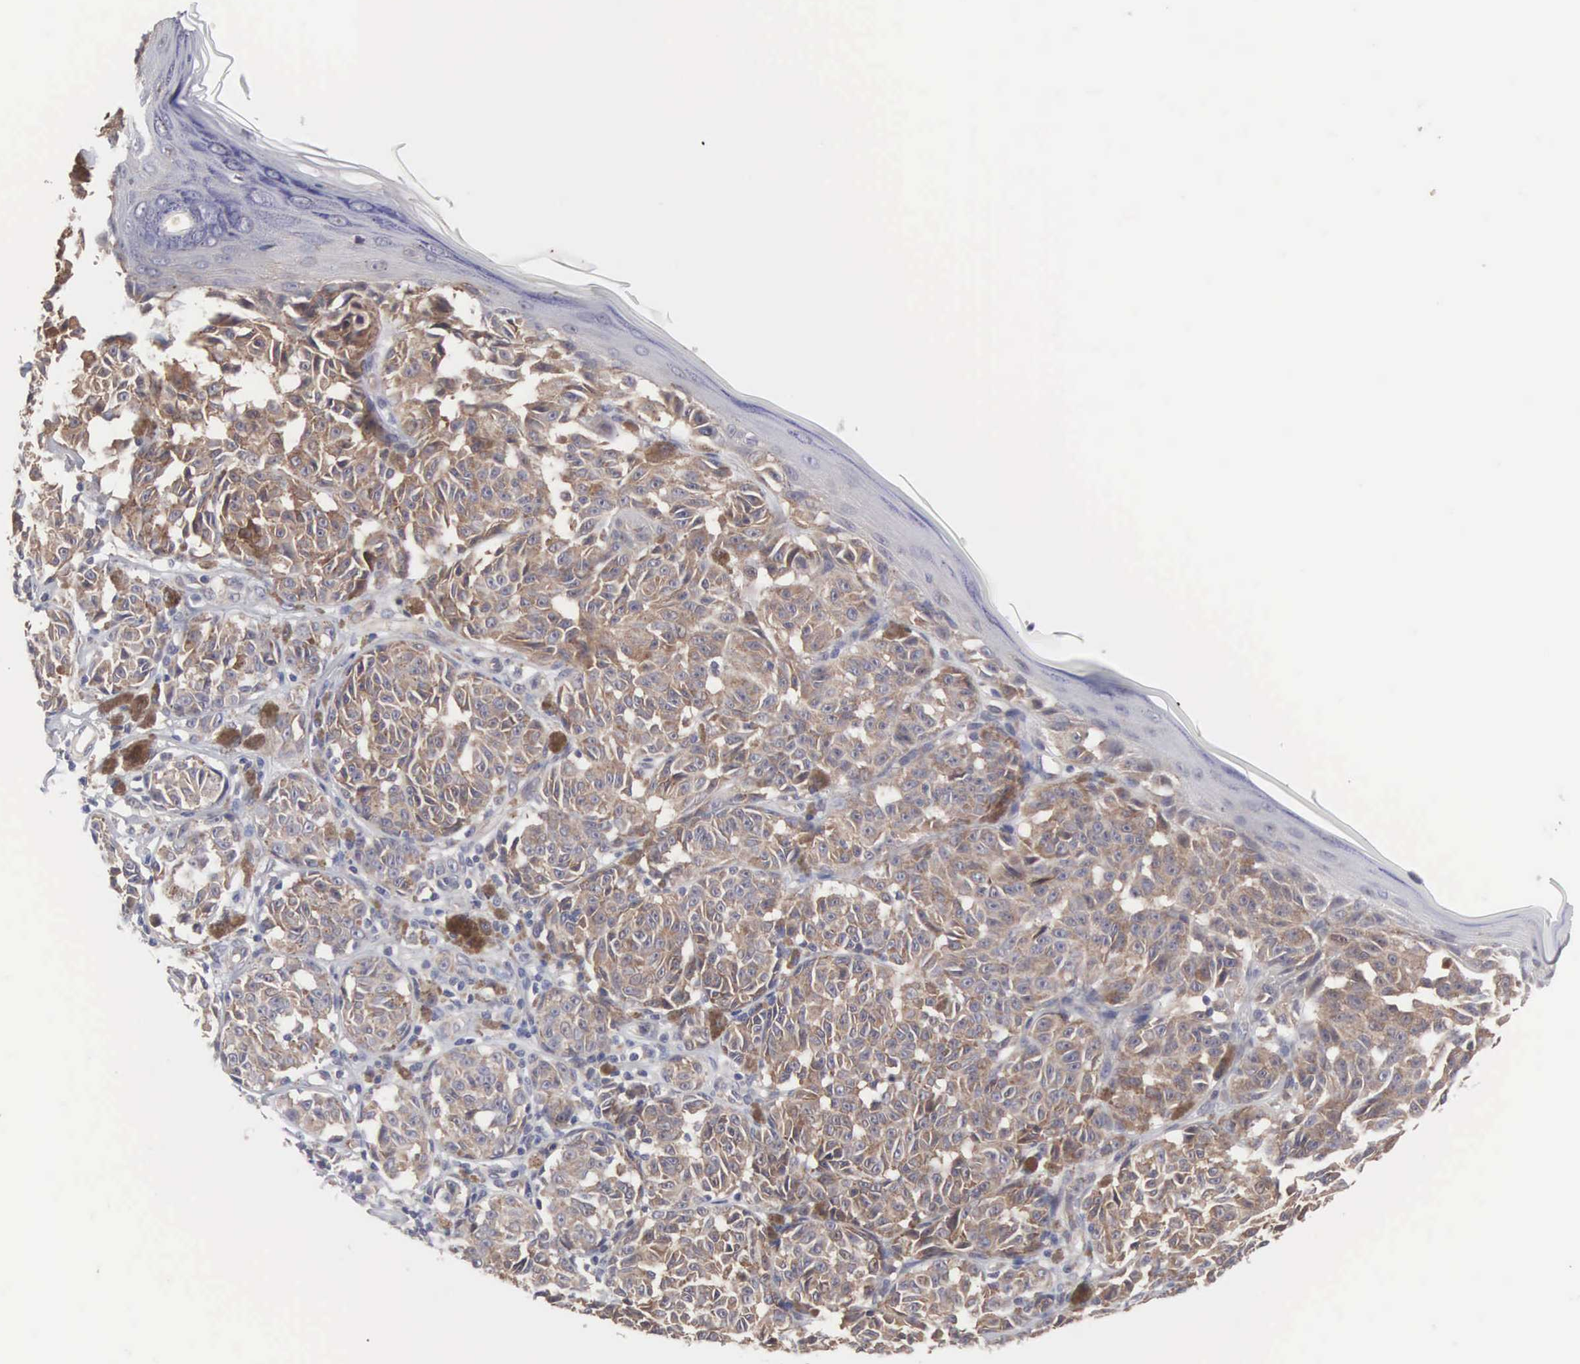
{"staining": {"intensity": "weak", "quantity": ">75%", "location": "cytoplasmic/membranous"}, "tissue": "melanoma", "cell_type": "Tumor cells", "image_type": "cancer", "snomed": [{"axis": "morphology", "description": "Malignant melanoma, NOS"}, {"axis": "topography", "description": "Skin"}], "caption": "This is an image of immunohistochemistry (IHC) staining of melanoma, which shows weak expression in the cytoplasmic/membranous of tumor cells.", "gene": "INF2", "patient": {"sex": "male", "age": 49}}